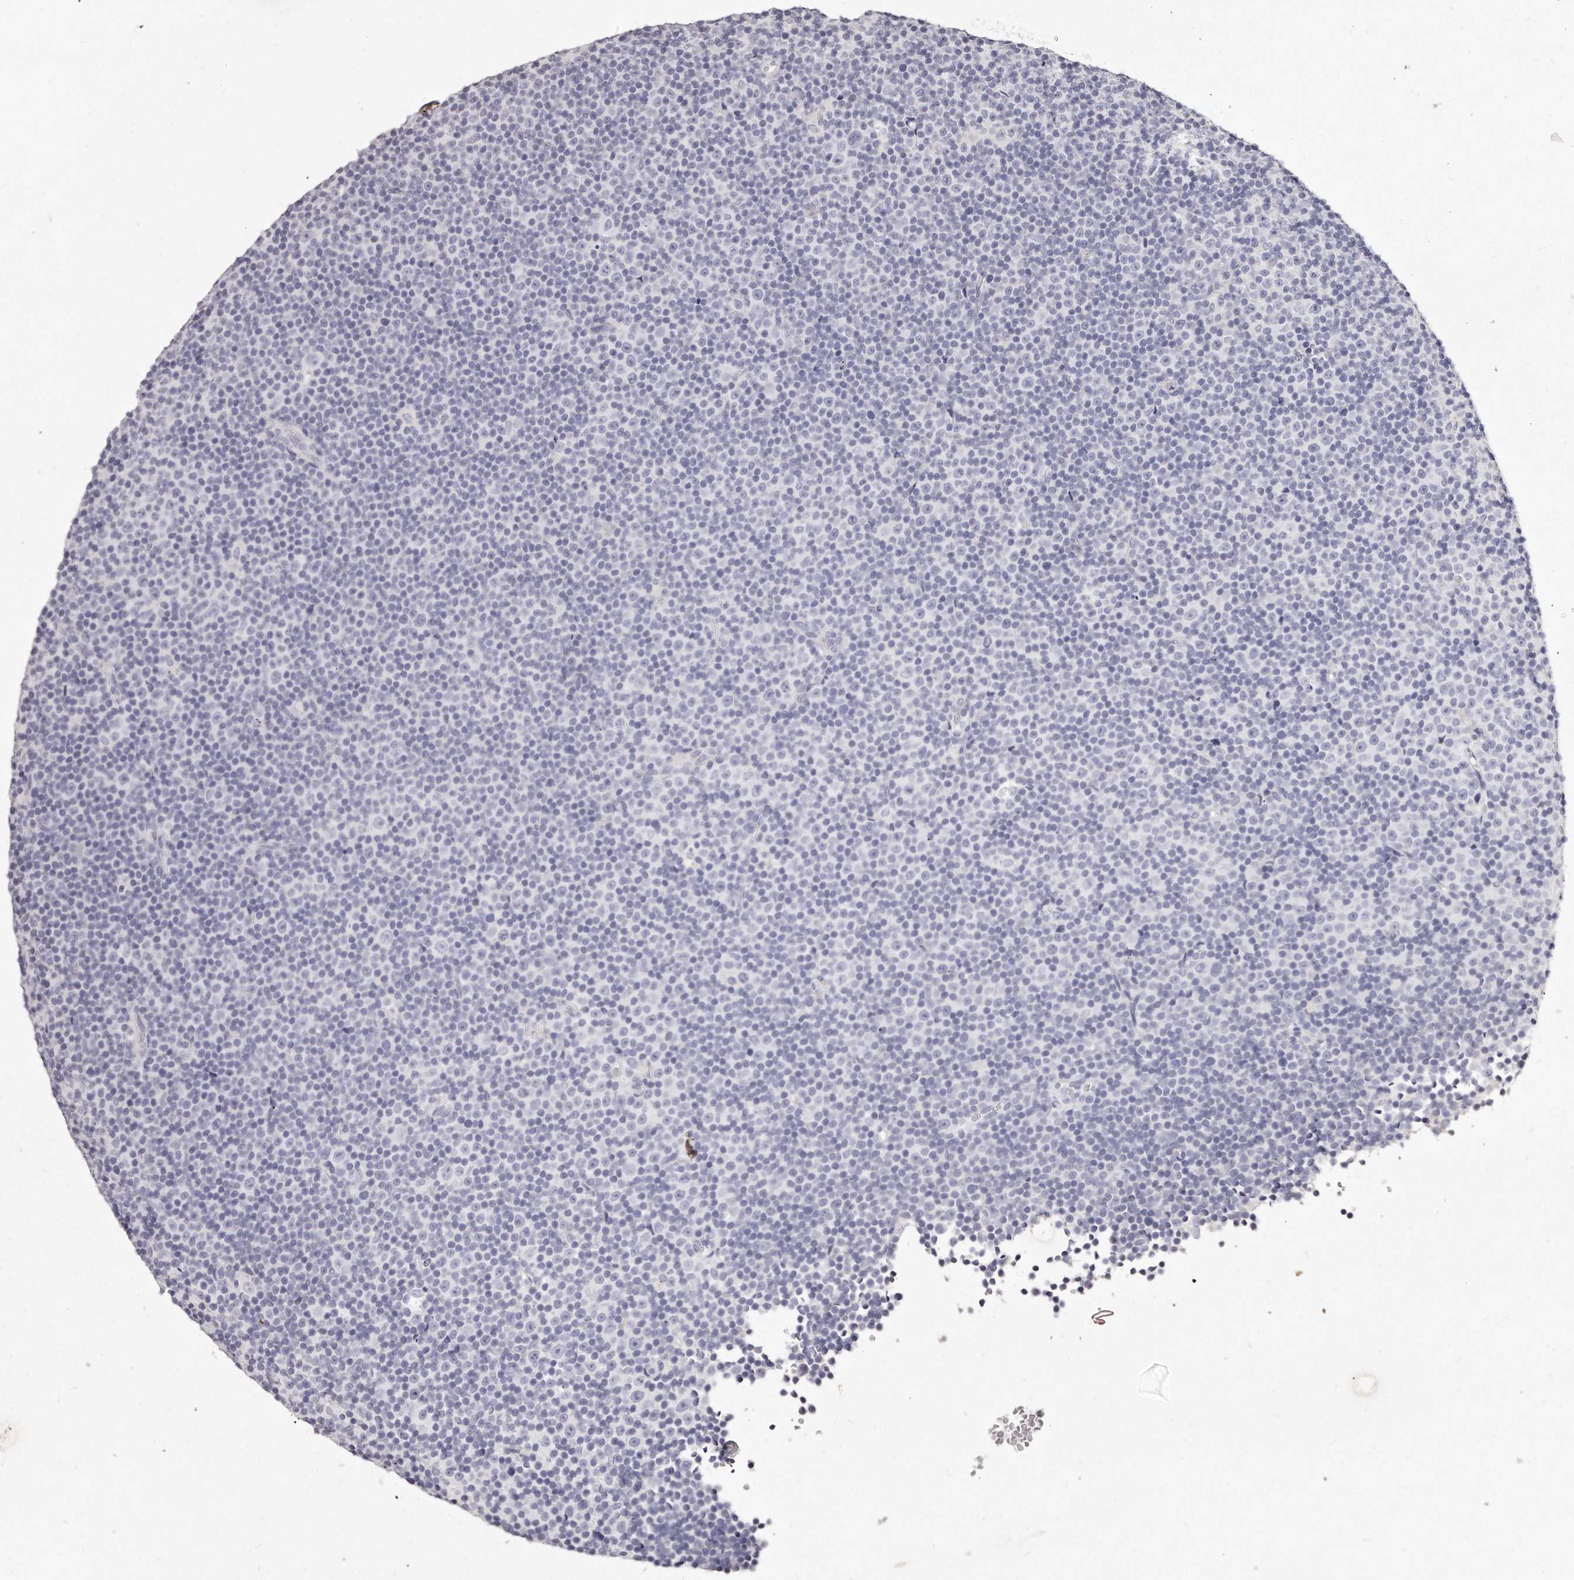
{"staining": {"intensity": "negative", "quantity": "none", "location": "none"}, "tissue": "lymphoma", "cell_type": "Tumor cells", "image_type": "cancer", "snomed": [{"axis": "morphology", "description": "Malignant lymphoma, non-Hodgkin's type, Low grade"}, {"axis": "topography", "description": "Lymph node"}], "caption": "The photomicrograph reveals no staining of tumor cells in malignant lymphoma, non-Hodgkin's type (low-grade).", "gene": "GDA", "patient": {"sex": "female", "age": 67}}